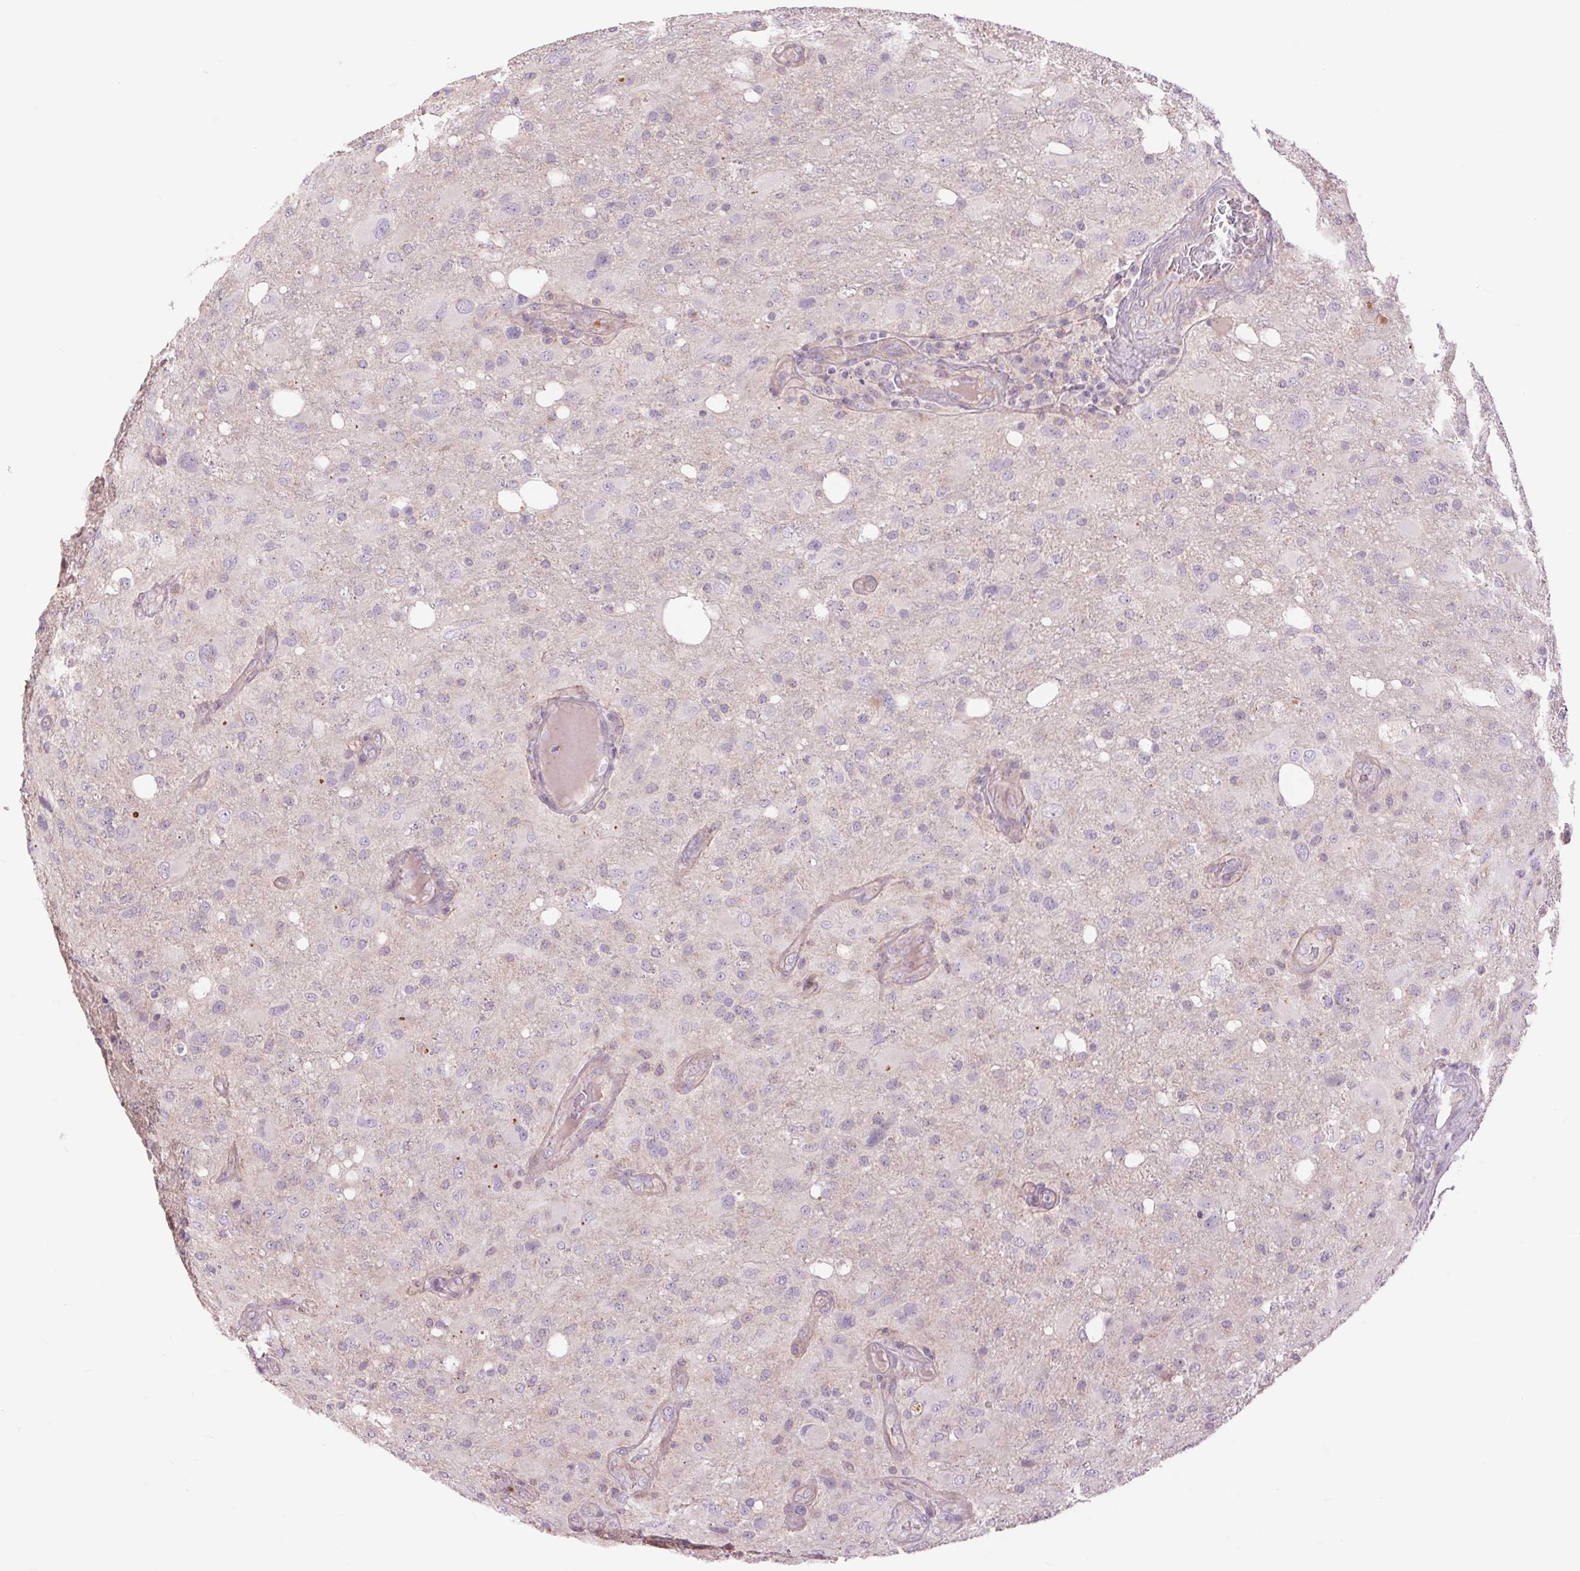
{"staining": {"intensity": "negative", "quantity": "none", "location": "none"}, "tissue": "glioma", "cell_type": "Tumor cells", "image_type": "cancer", "snomed": [{"axis": "morphology", "description": "Glioma, malignant, High grade"}, {"axis": "topography", "description": "Brain"}], "caption": "A histopathology image of malignant high-grade glioma stained for a protein shows no brown staining in tumor cells.", "gene": "CTNNA3", "patient": {"sex": "male", "age": 53}}